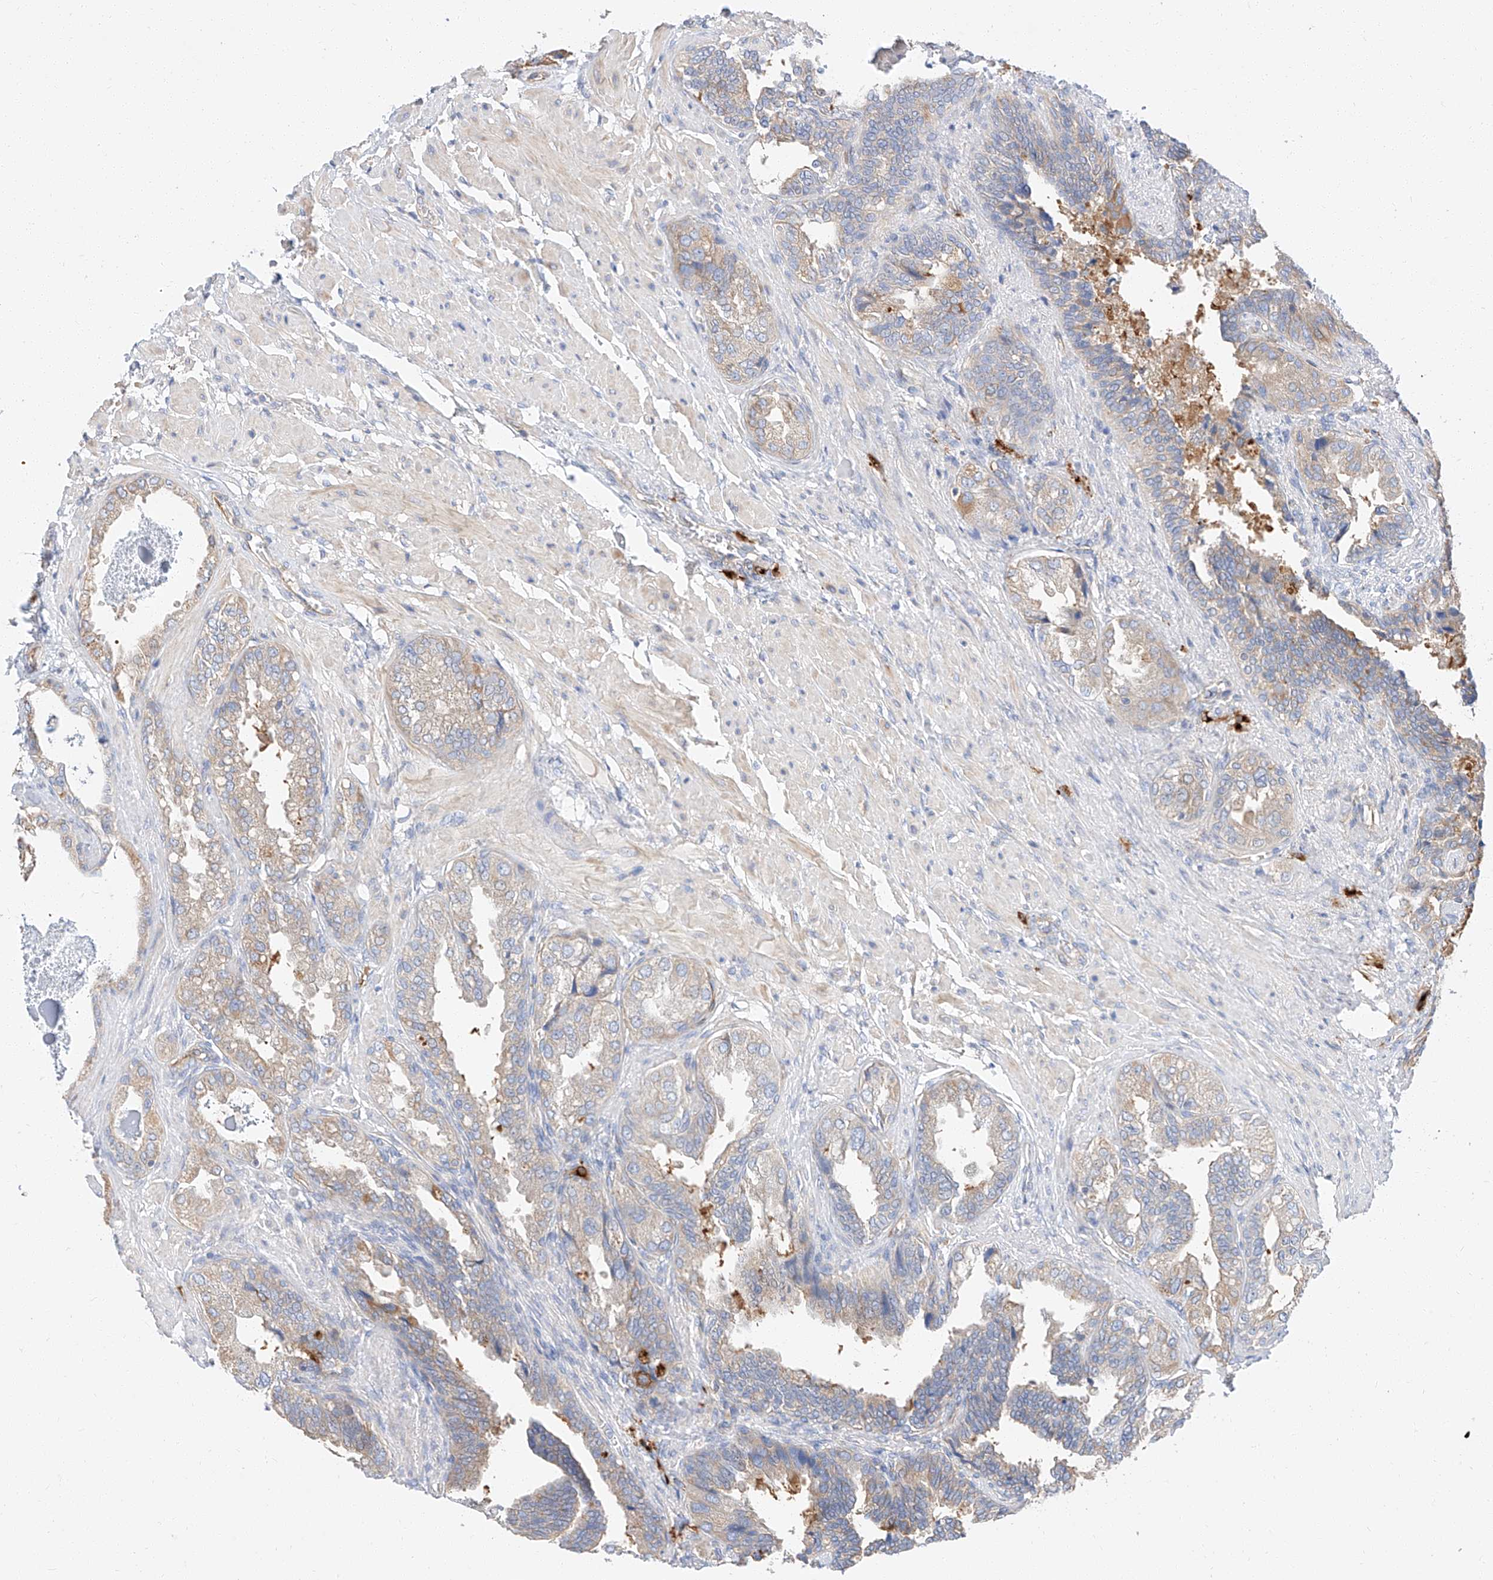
{"staining": {"intensity": "moderate", "quantity": "25%-75%", "location": "cytoplasmic/membranous"}, "tissue": "seminal vesicle", "cell_type": "Glandular cells", "image_type": "normal", "snomed": [{"axis": "morphology", "description": "Normal tissue, NOS"}, {"axis": "topography", "description": "Seminal veicle"}, {"axis": "topography", "description": "Peripheral nerve tissue"}], "caption": "Glandular cells reveal medium levels of moderate cytoplasmic/membranous expression in approximately 25%-75% of cells in unremarkable seminal vesicle. The staining is performed using DAB (3,3'-diaminobenzidine) brown chromogen to label protein expression. The nuclei are counter-stained blue using hematoxylin.", "gene": "GLMN", "patient": {"sex": "male", "age": 63}}